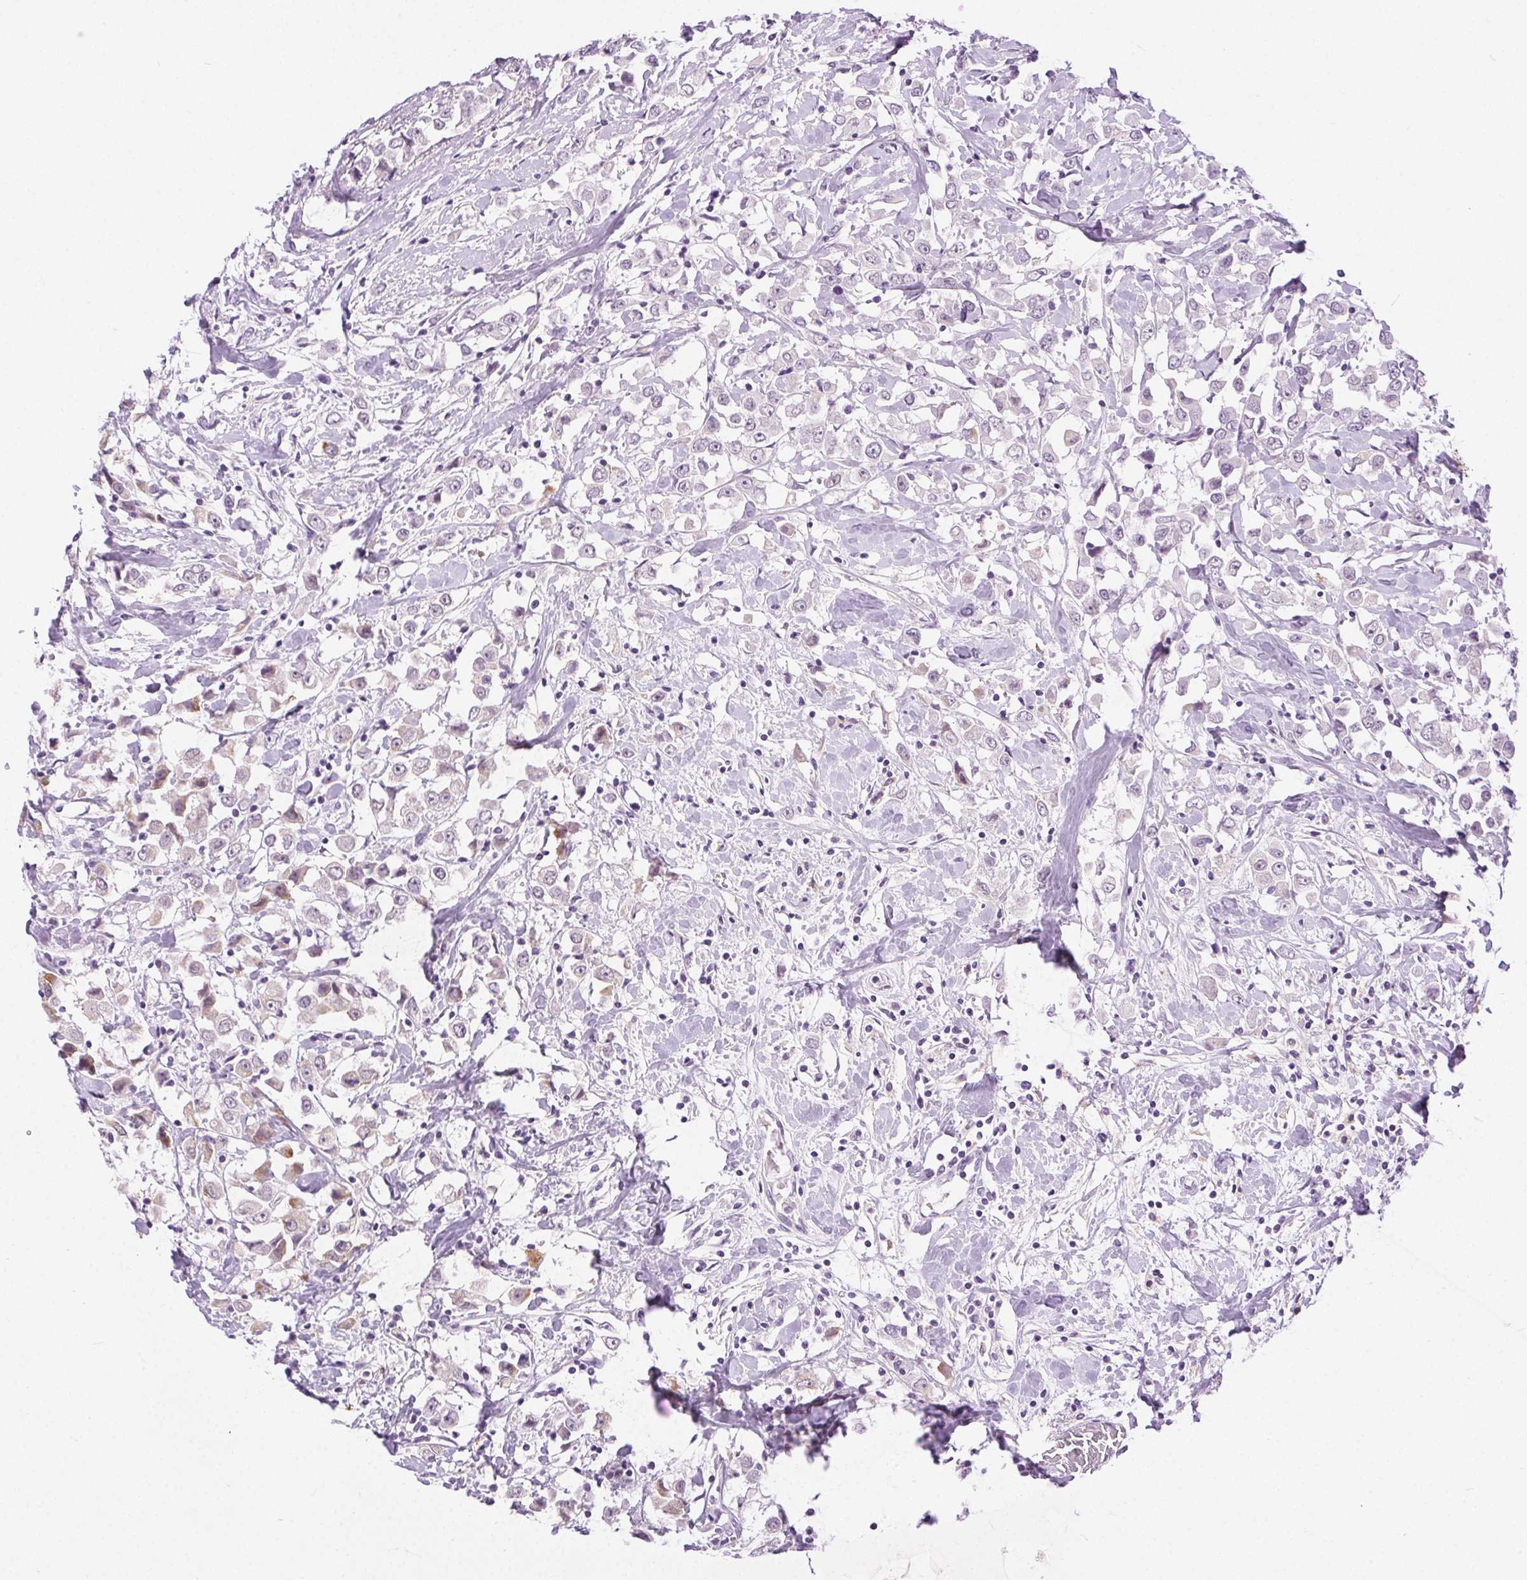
{"staining": {"intensity": "weak", "quantity": "<25%", "location": "cytoplasmic/membranous"}, "tissue": "breast cancer", "cell_type": "Tumor cells", "image_type": "cancer", "snomed": [{"axis": "morphology", "description": "Duct carcinoma"}, {"axis": "topography", "description": "Breast"}], "caption": "An IHC micrograph of breast cancer (invasive ductal carcinoma) is shown. There is no staining in tumor cells of breast cancer (invasive ductal carcinoma).", "gene": "C20orf85", "patient": {"sex": "female", "age": 61}}